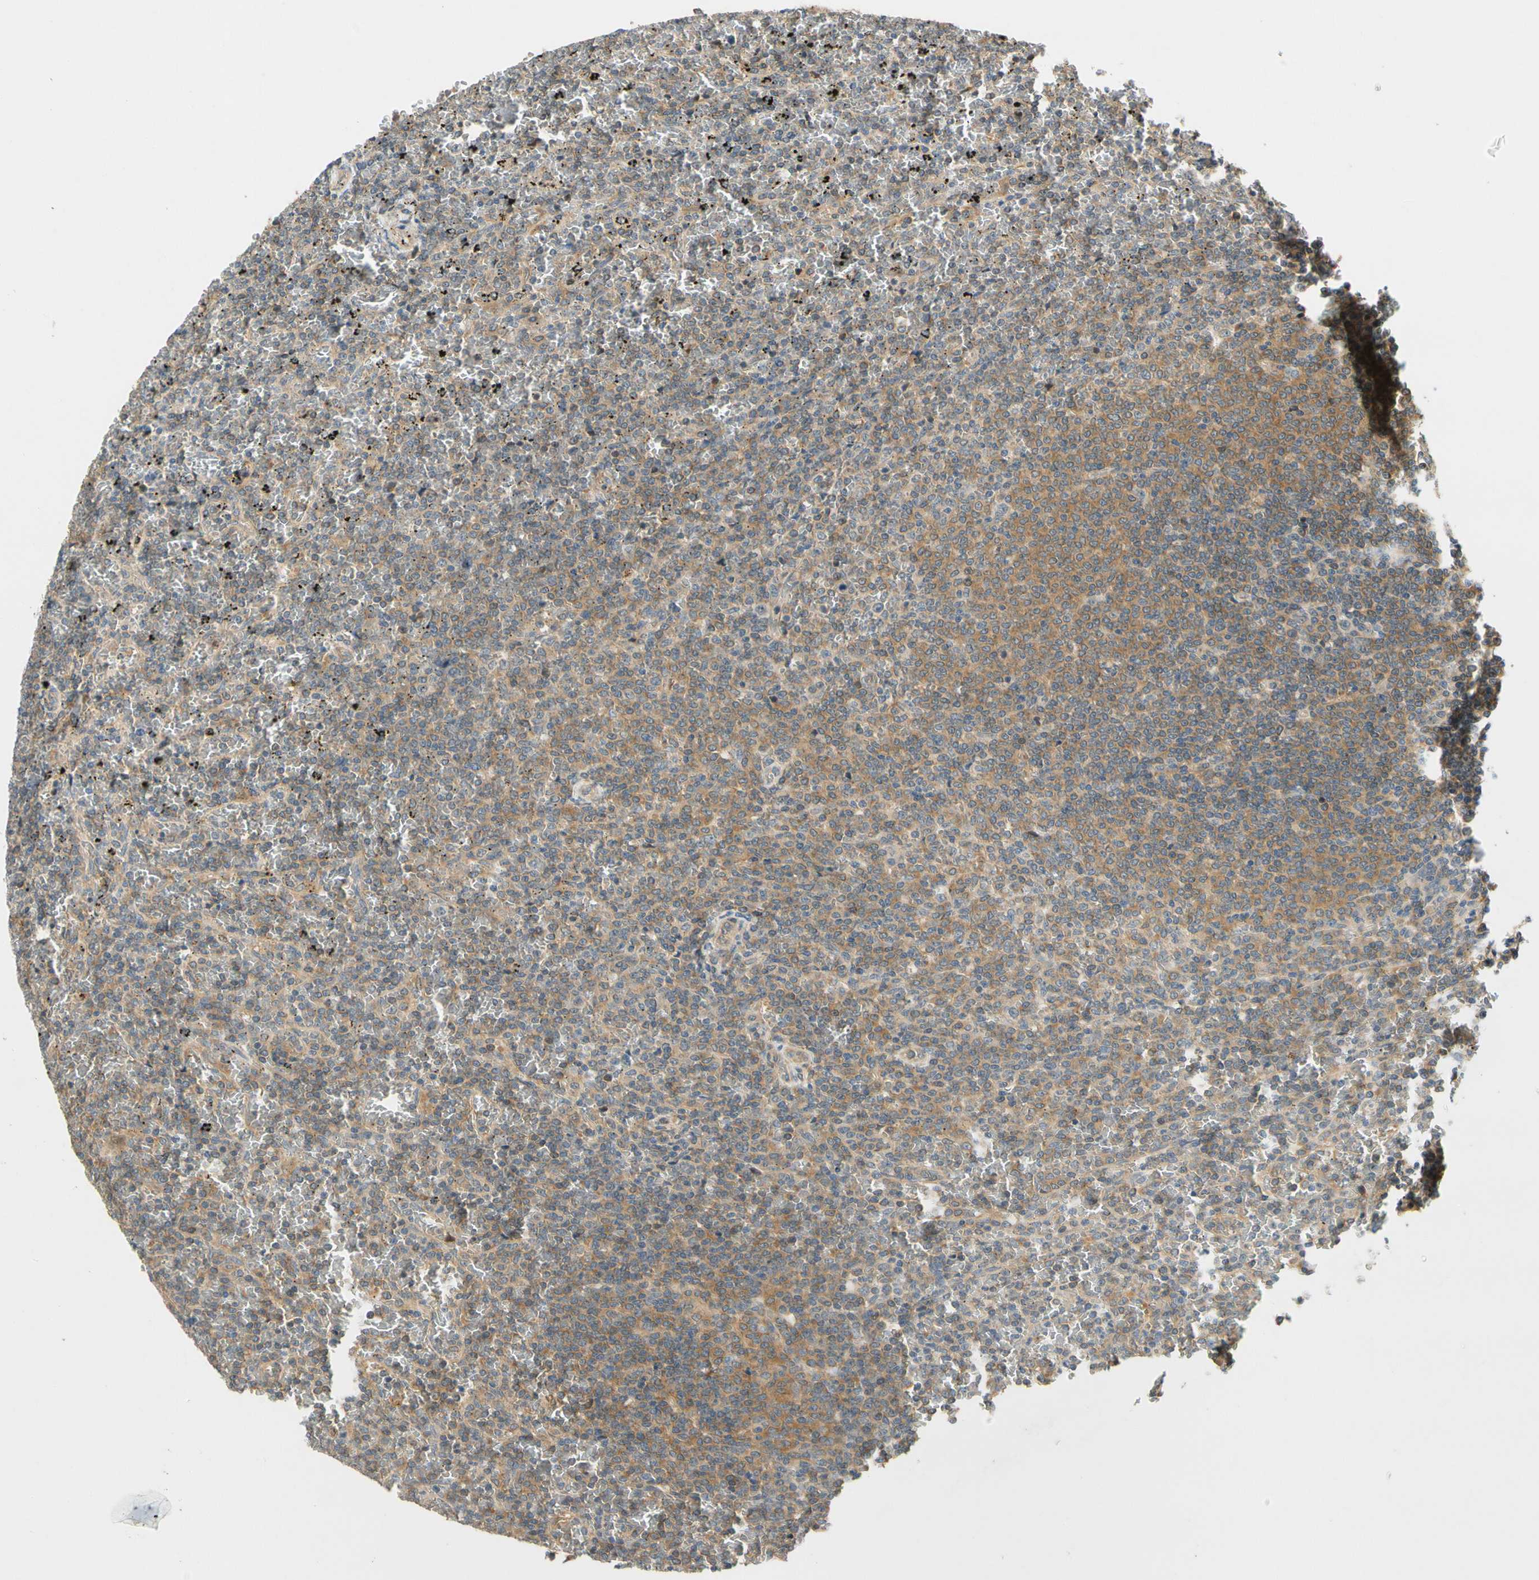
{"staining": {"intensity": "weak", "quantity": ">75%", "location": "cytoplasmic/membranous"}, "tissue": "lymphoma", "cell_type": "Tumor cells", "image_type": "cancer", "snomed": [{"axis": "morphology", "description": "Malignant lymphoma, non-Hodgkin's type, Low grade"}, {"axis": "topography", "description": "Spleen"}], "caption": "Low-grade malignant lymphoma, non-Hodgkin's type tissue exhibits weak cytoplasmic/membranous positivity in about >75% of tumor cells, visualized by immunohistochemistry.", "gene": "GATD1", "patient": {"sex": "female", "age": 77}}